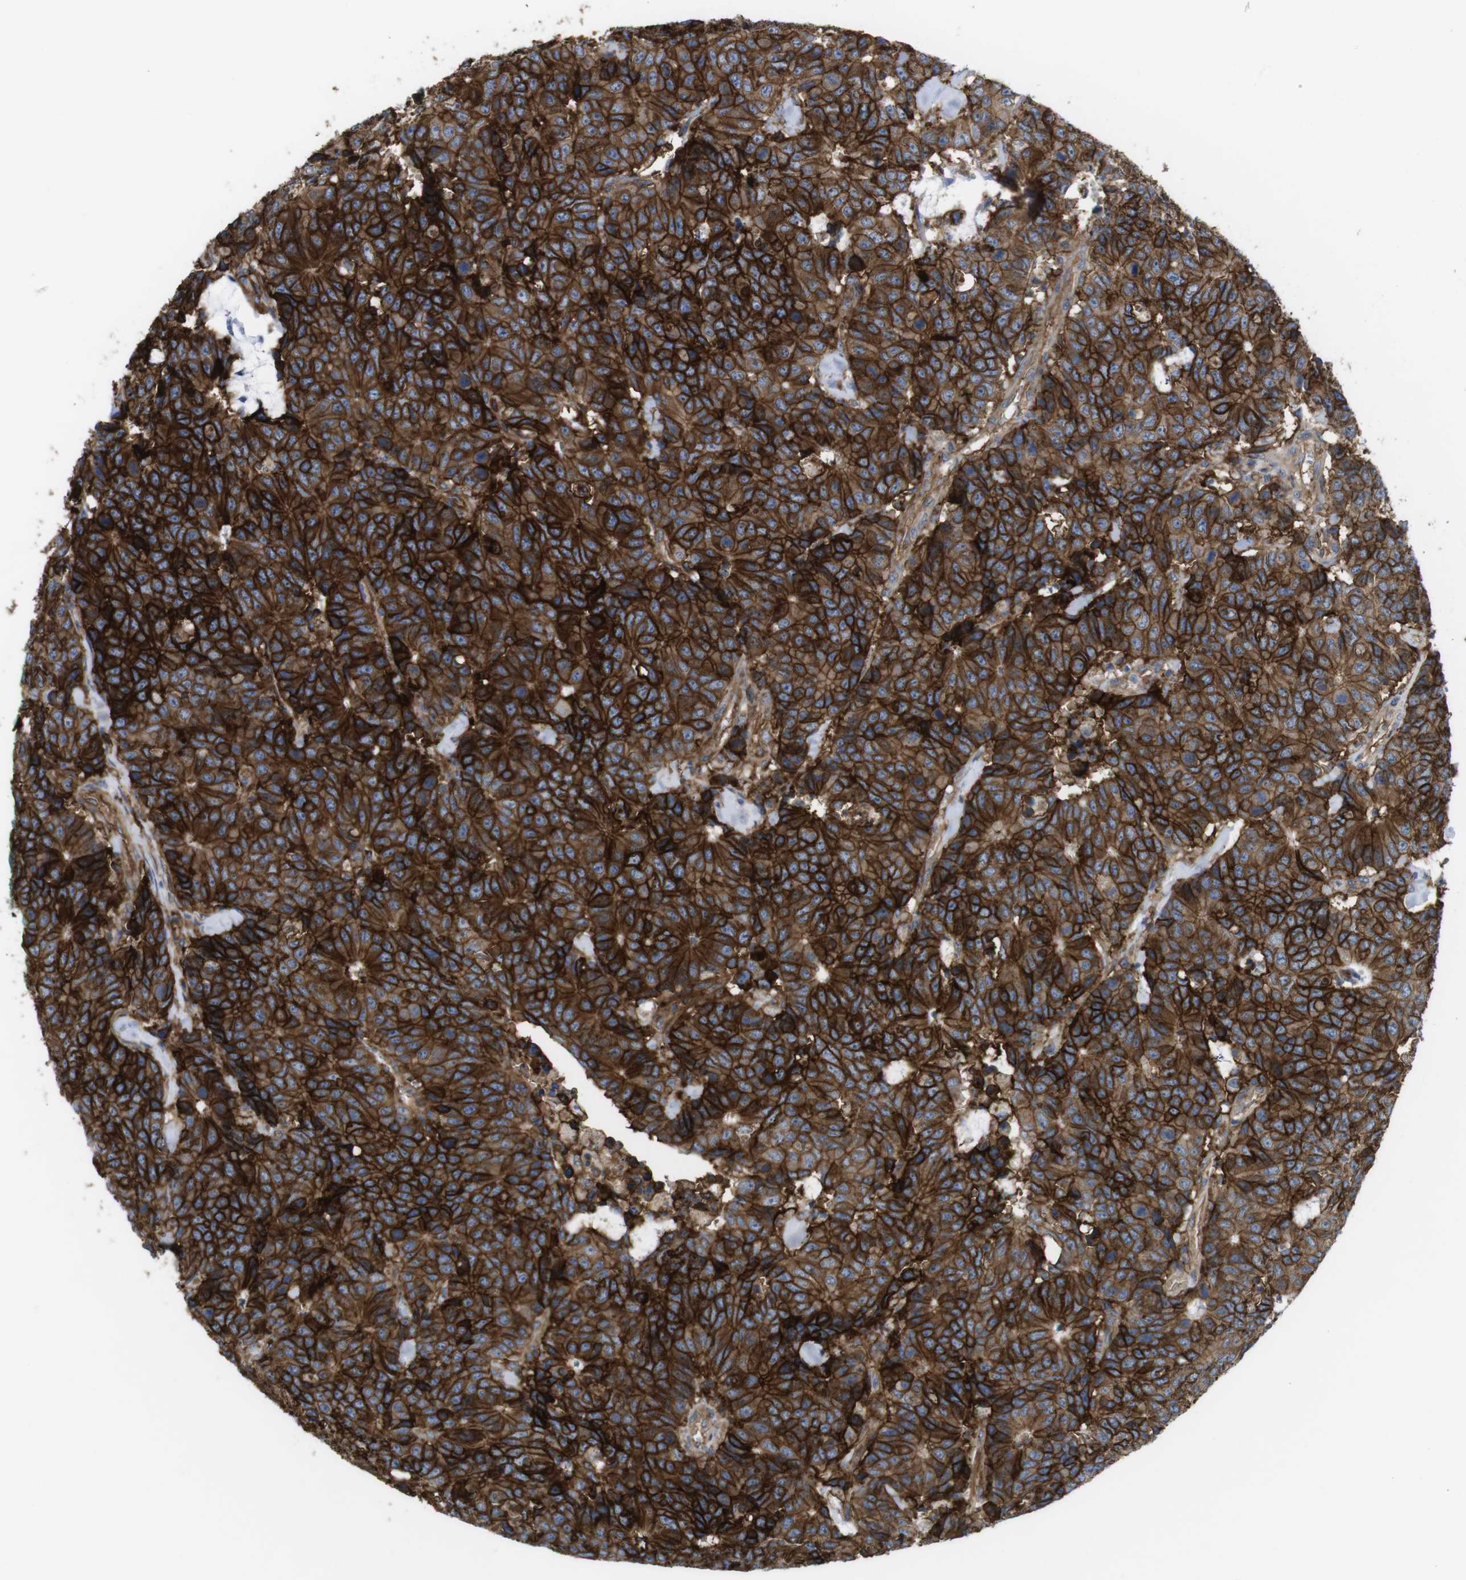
{"staining": {"intensity": "strong", "quantity": ">75%", "location": "cytoplasmic/membranous"}, "tissue": "colorectal cancer", "cell_type": "Tumor cells", "image_type": "cancer", "snomed": [{"axis": "morphology", "description": "Adenocarcinoma, NOS"}, {"axis": "topography", "description": "Colon"}], "caption": "An immunohistochemistry image of neoplastic tissue is shown. Protein staining in brown shows strong cytoplasmic/membranous positivity in colorectal adenocarcinoma within tumor cells. (IHC, brightfield microscopy, high magnification).", "gene": "CCR6", "patient": {"sex": "female", "age": 86}}